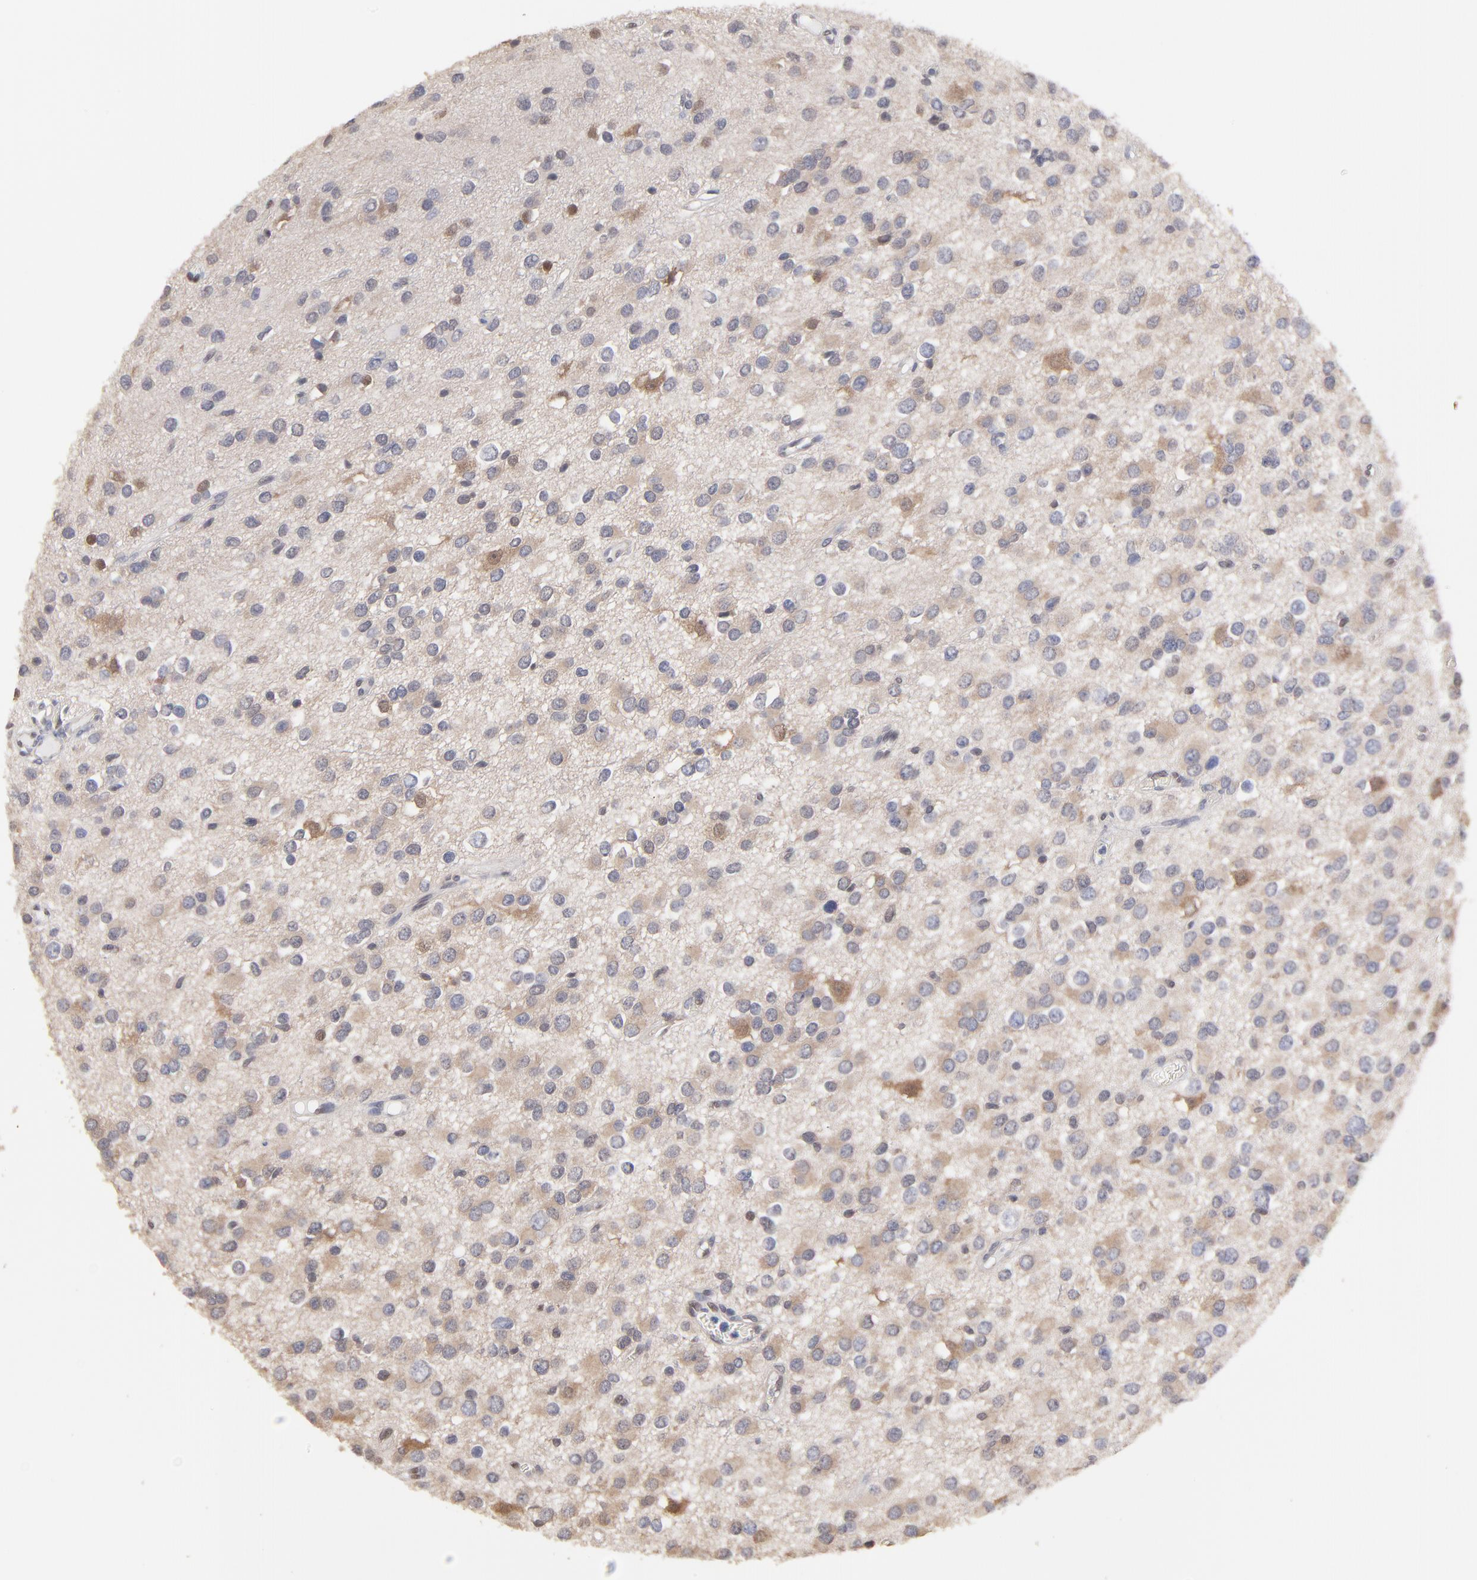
{"staining": {"intensity": "weak", "quantity": "25%-75%", "location": "cytoplasmic/membranous"}, "tissue": "glioma", "cell_type": "Tumor cells", "image_type": "cancer", "snomed": [{"axis": "morphology", "description": "Glioma, malignant, Low grade"}, {"axis": "topography", "description": "Brain"}], "caption": "Immunohistochemical staining of human glioma displays low levels of weak cytoplasmic/membranous protein staining in approximately 25%-75% of tumor cells.", "gene": "CCT2", "patient": {"sex": "male", "age": 42}}